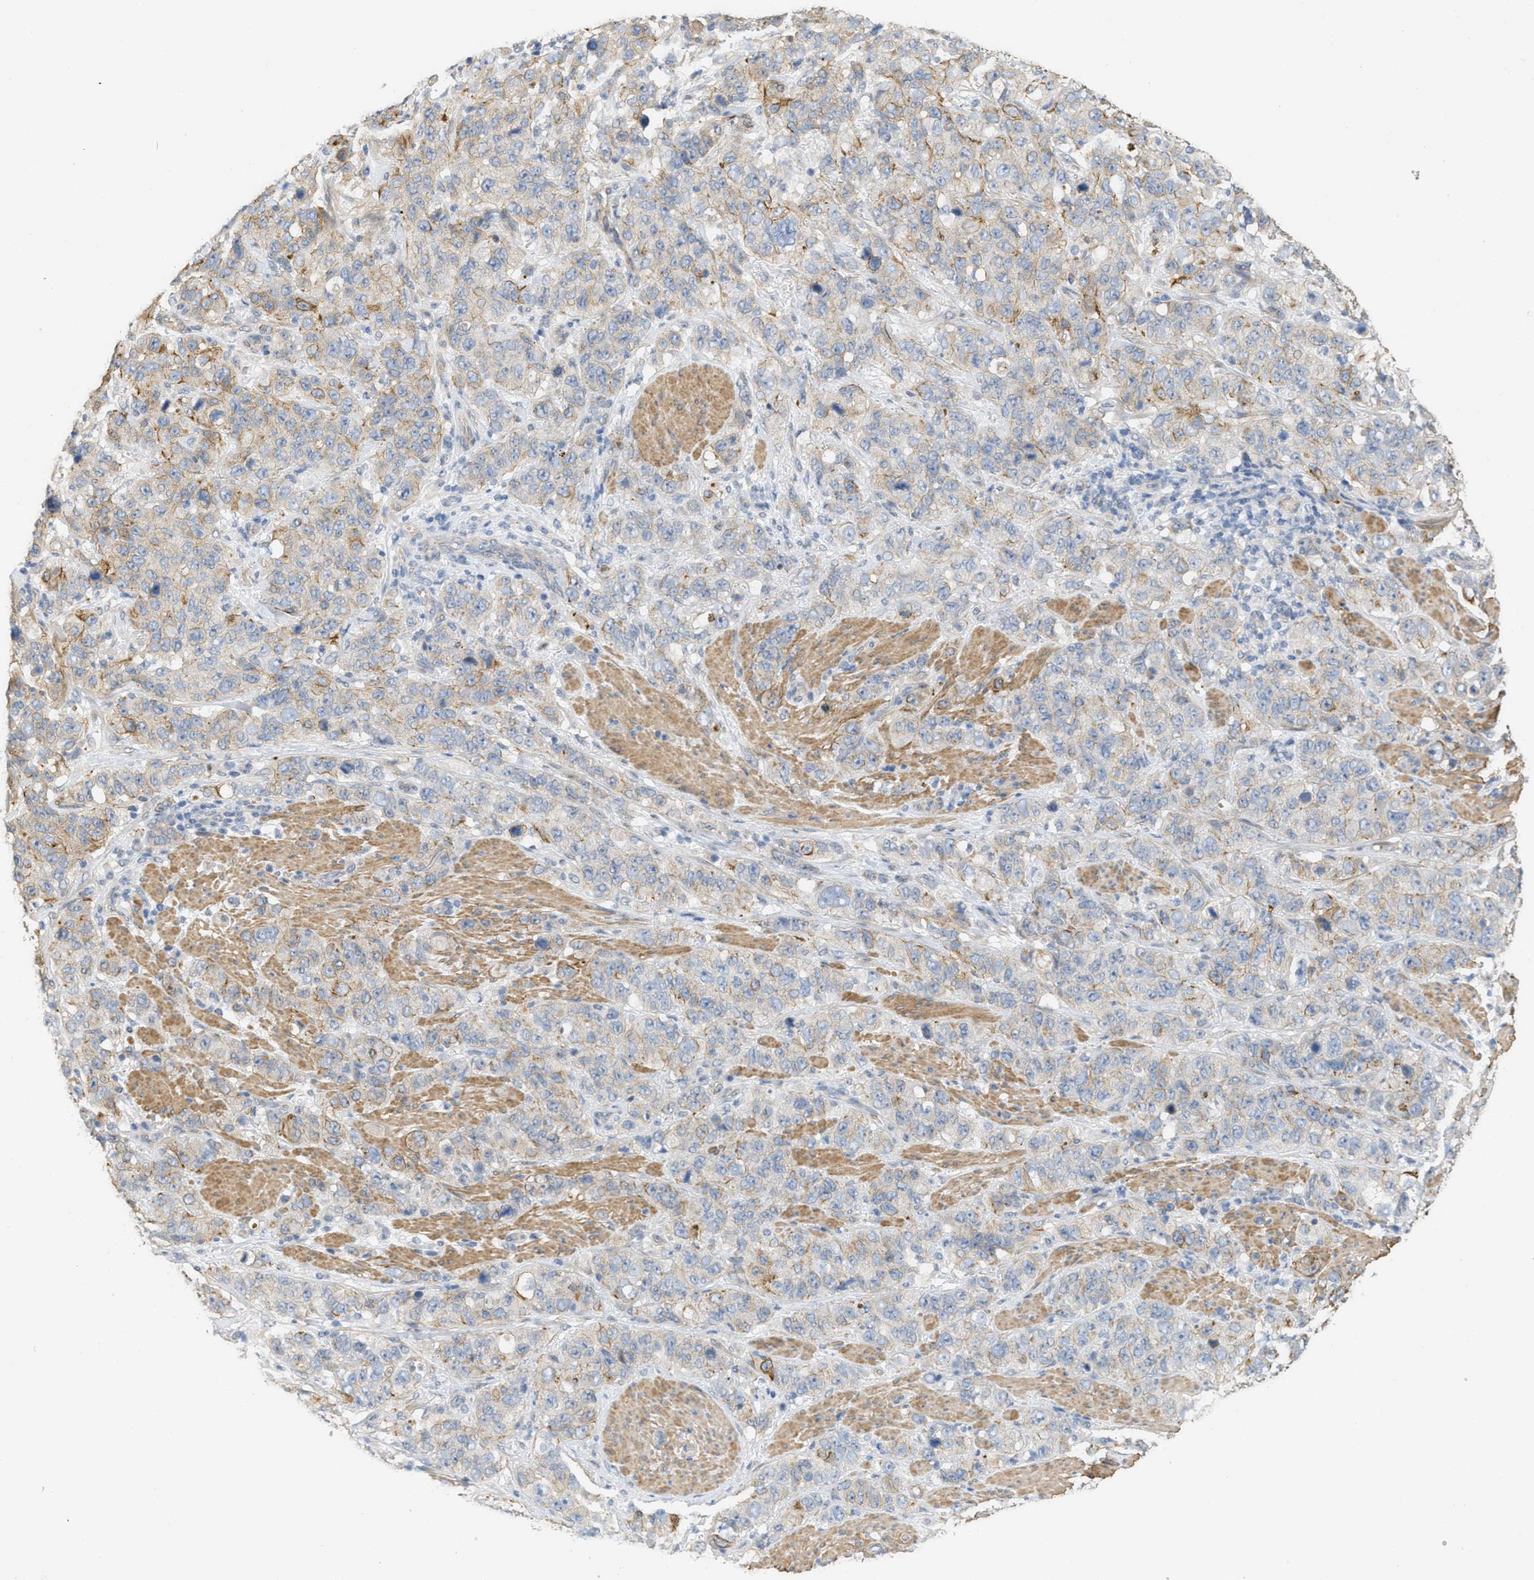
{"staining": {"intensity": "moderate", "quantity": "<25%", "location": "cytoplasmic/membranous"}, "tissue": "stomach cancer", "cell_type": "Tumor cells", "image_type": "cancer", "snomed": [{"axis": "morphology", "description": "Adenocarcinoma, NOS"}, {"axis": "topography", "description": "Stomach"}], "caption": "Protein positivity by IHC demonstrates moderate cytoplasmic/membranous expression in approximately <25% of tumor cells in stomach adenocarcinoma. (DAB = brown stain, brightfield microscopy at high magnification).", "gene": "MRS2", "patient": {"sex": "male", "age": 48}}